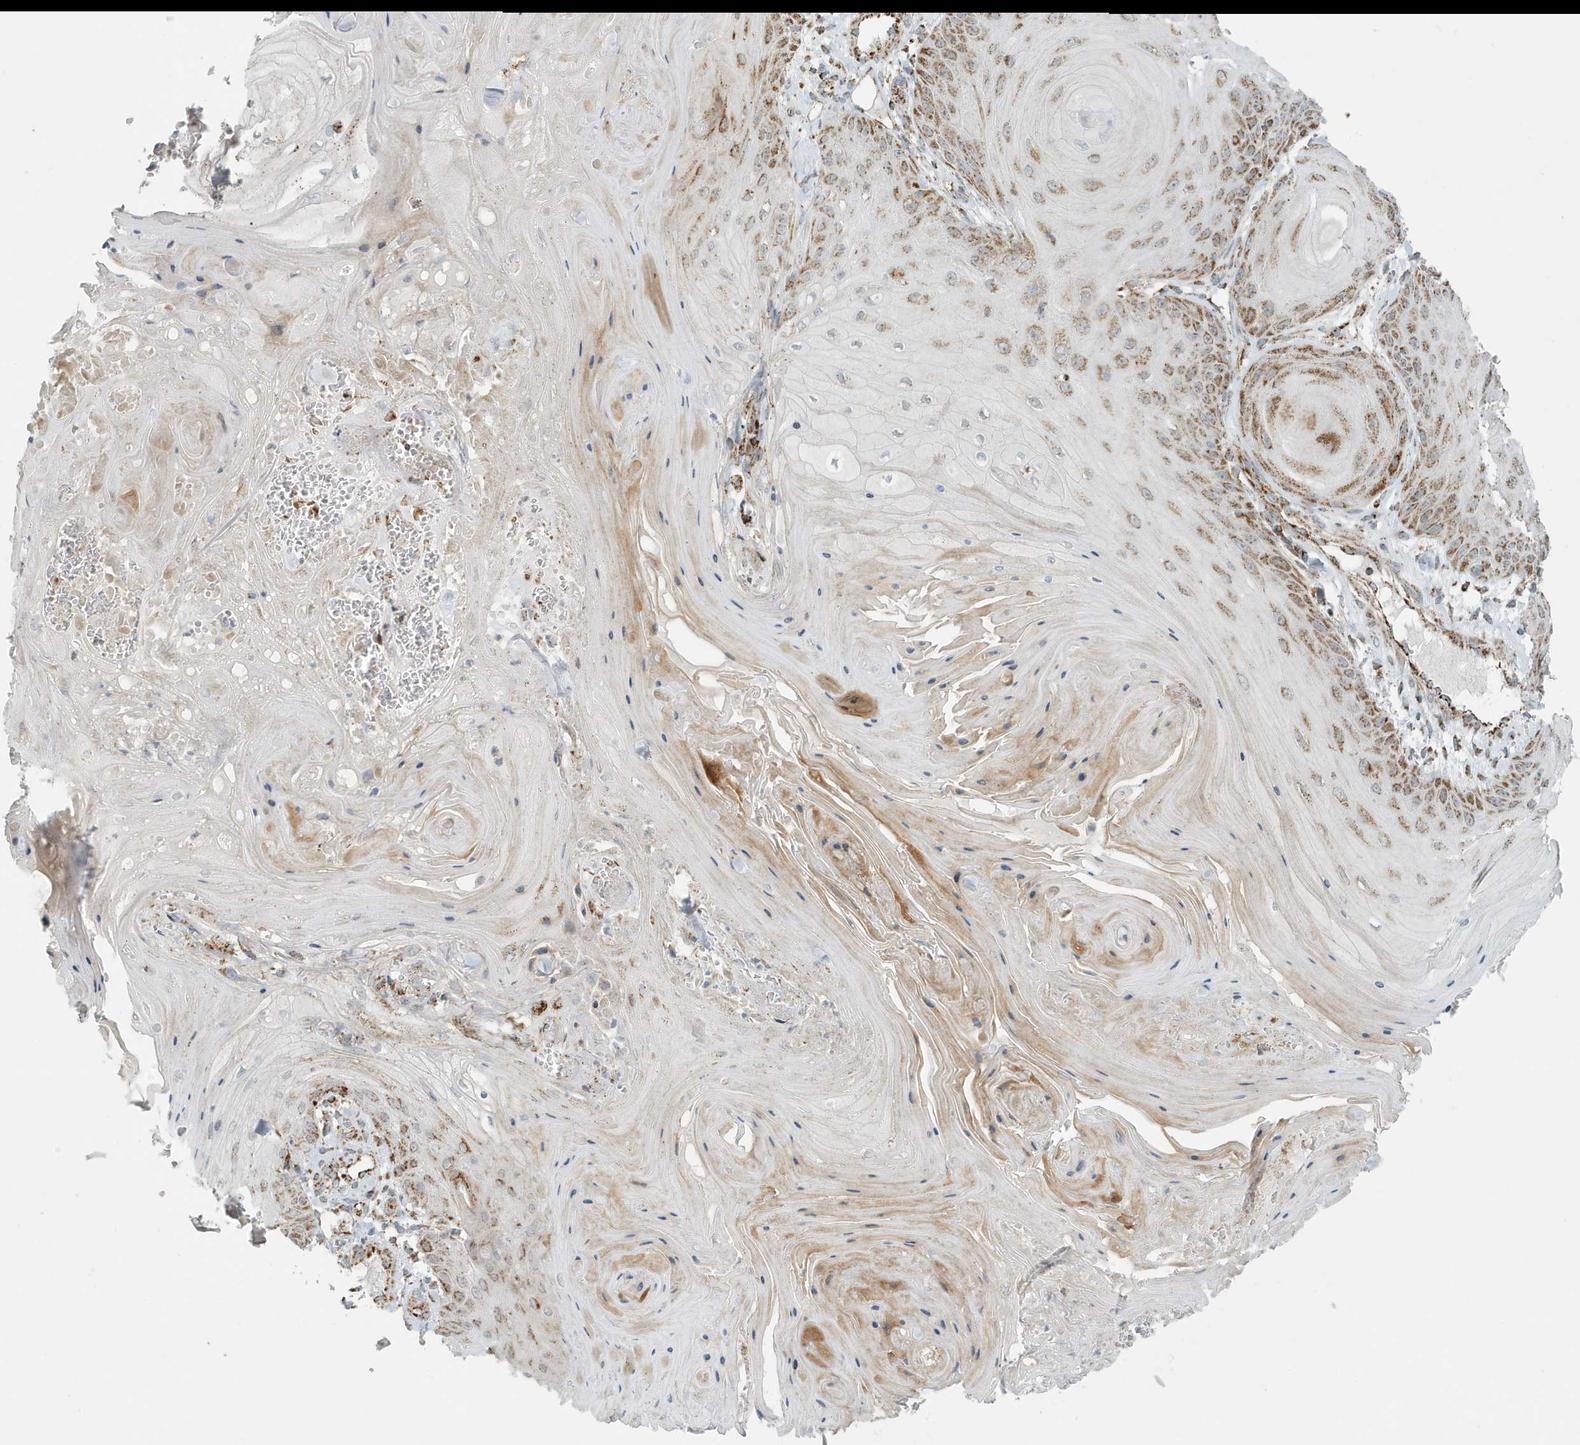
{"staining": {"intensity": "moderate", "quantity": ">75%", "location": "cytoplasmic/membranous"}, "tissue": "skin cancer", "cell_type": "Tumor cells", "image_type": "cancer", "snomed": [{"axis": "morphology", "description": "Squamous cell carcinoma, NOS"}, {"axis": "topography", "description": "Skin"}], "caption": "DAB immunohistochemical staining of human squamous cell carcinoma (skin) displays moderate cytoplasmic/membranous protein staining in about >75% of tumor cells. (Stains: DAB (3,3'-diaminobenzidine) in brown, nuclei in blue, Microscopy: brightfield microscopy at high magnification).", "gene": "MAN1A1", "patient": {"sex": "male", "age": 74}}